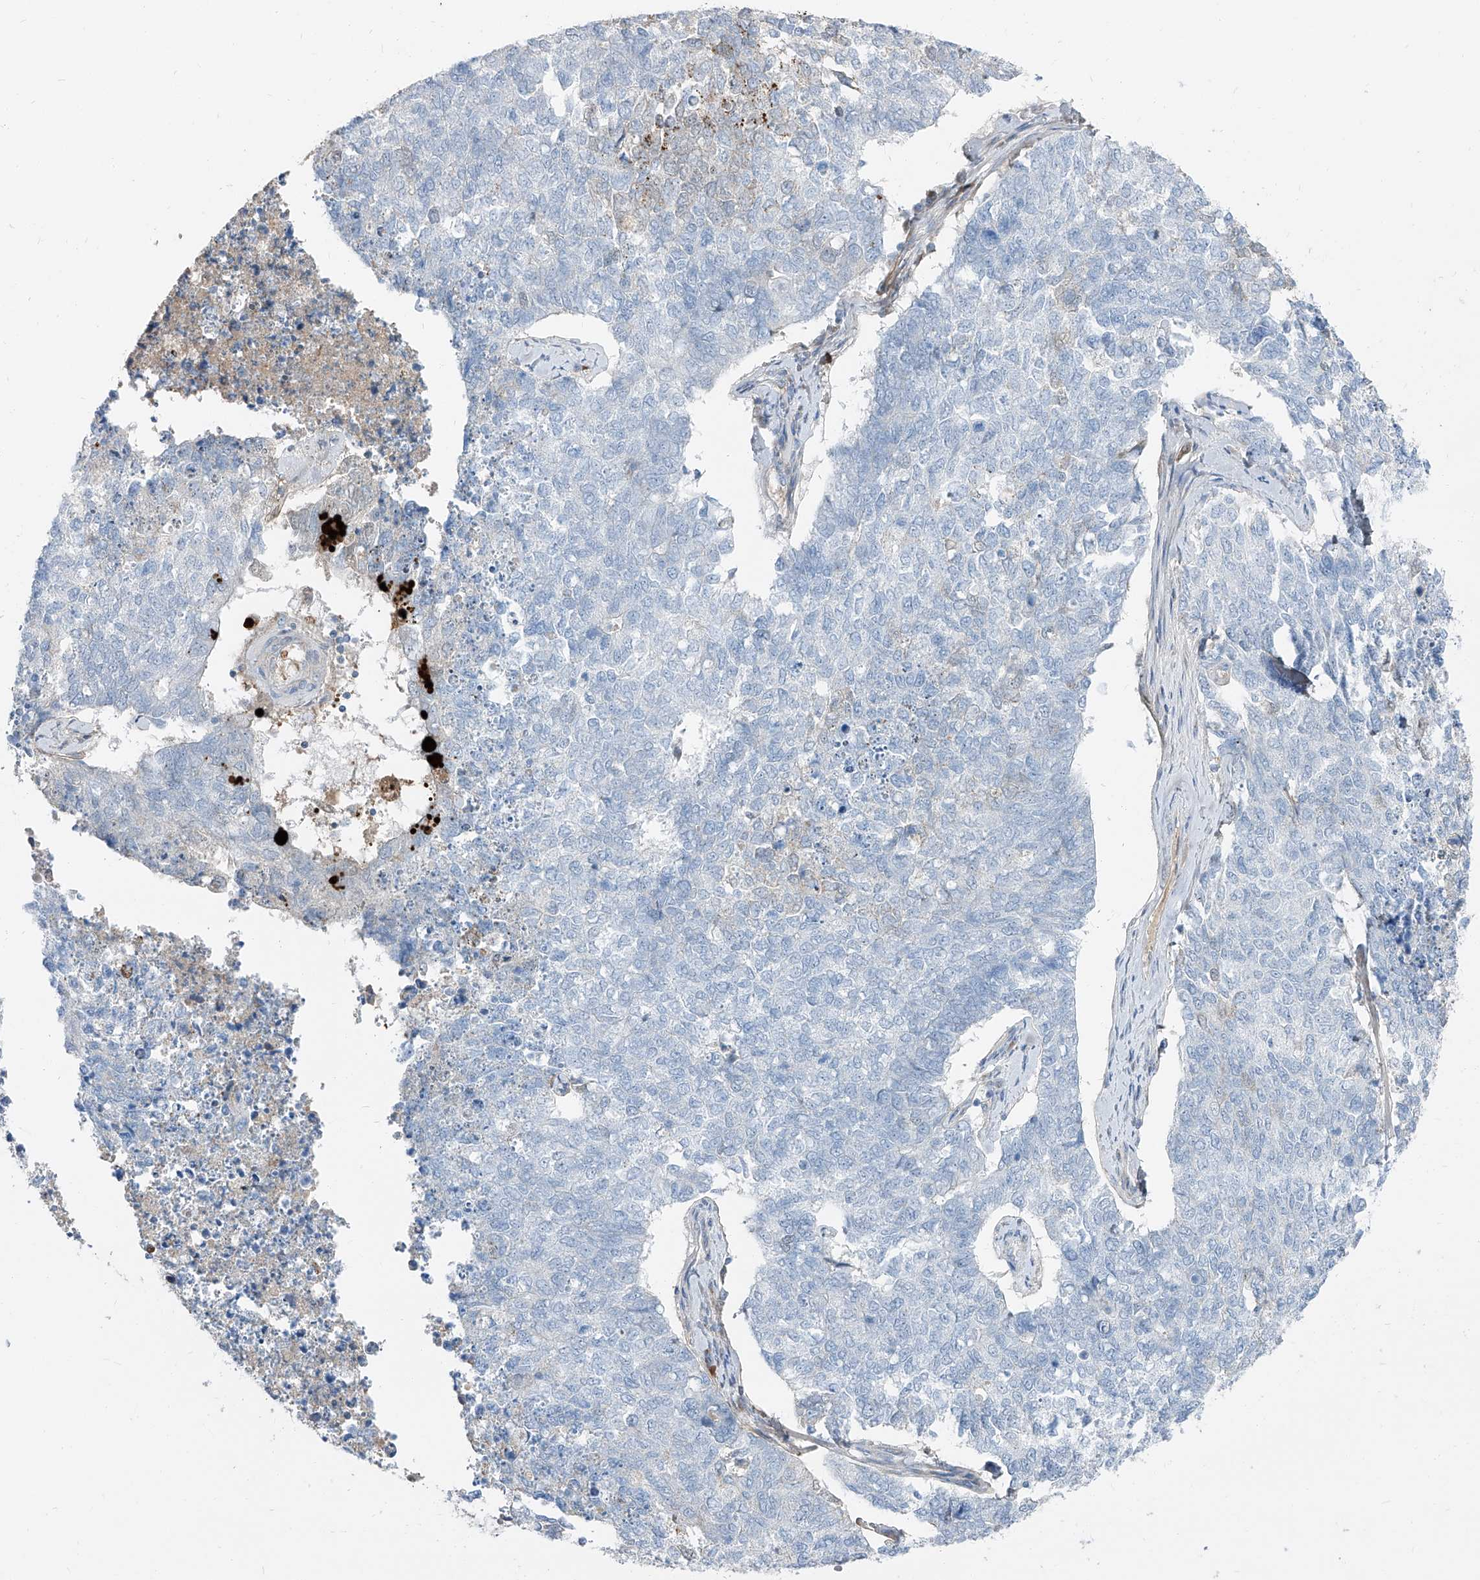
{"staining": {"intensity": "negative", "quantity": "none", "location": "none"}, "tissue": "cervical cancer", "cell_type": "Tumor cells", "image_type": "cancer", "snomed": [{"axis": "morphology", "description": "Squamous cell carcinoma, NOS"}, {"axis": "topography", "description": "Cervix"}], "caption": "Cervical squamous cell carcinoma was stained to show a protein in brown. There is no significant expression in tumor cells.", "gene": "HOXA3", "patient": {"sex": "female", "age": 63}}